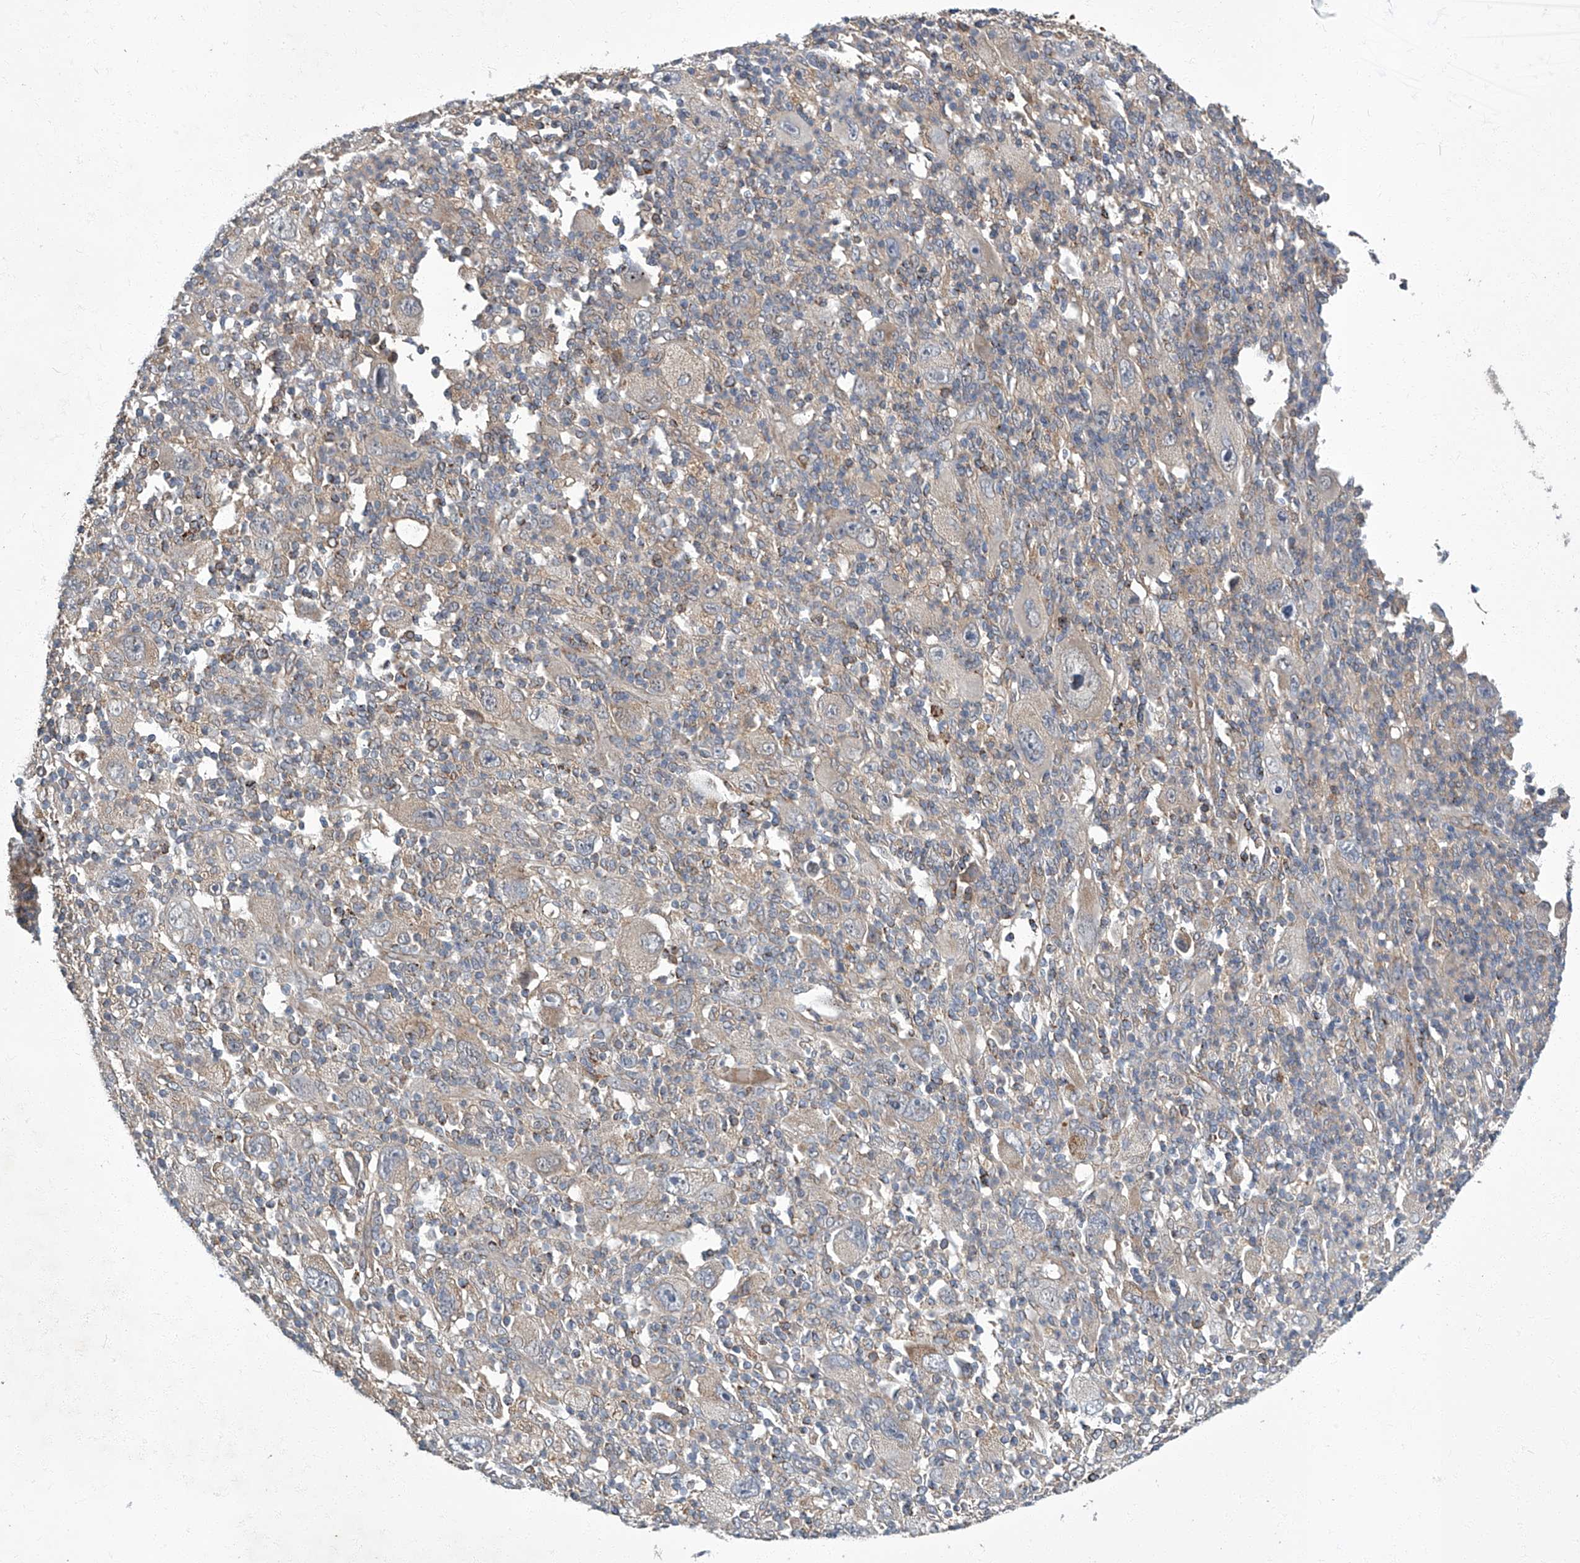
{"staining": {"intensity": "negative", "quantity": "none", "location": "none"}, "tissue": "melanoma", "cell_type": "Tumor cells", "image_type": "cancer", "snomed": [{"axis": "morphology", "description": "Malignant melanoma, Metastatic site"}, {"axis": "topography", "description": "Skin"}], "caption": "An immunohistochemistry (IHC) photomicrograph of melanoma is shown. There is no staining in tumor cells of melanoma. (Stains: DAB immunohistochemistry with hematoxylin counter stain, Microscopy: brightfield microscopy at high magnification).", "gene": "TNFRSF13B", "patient": {"sex": "female", "age": 56}}